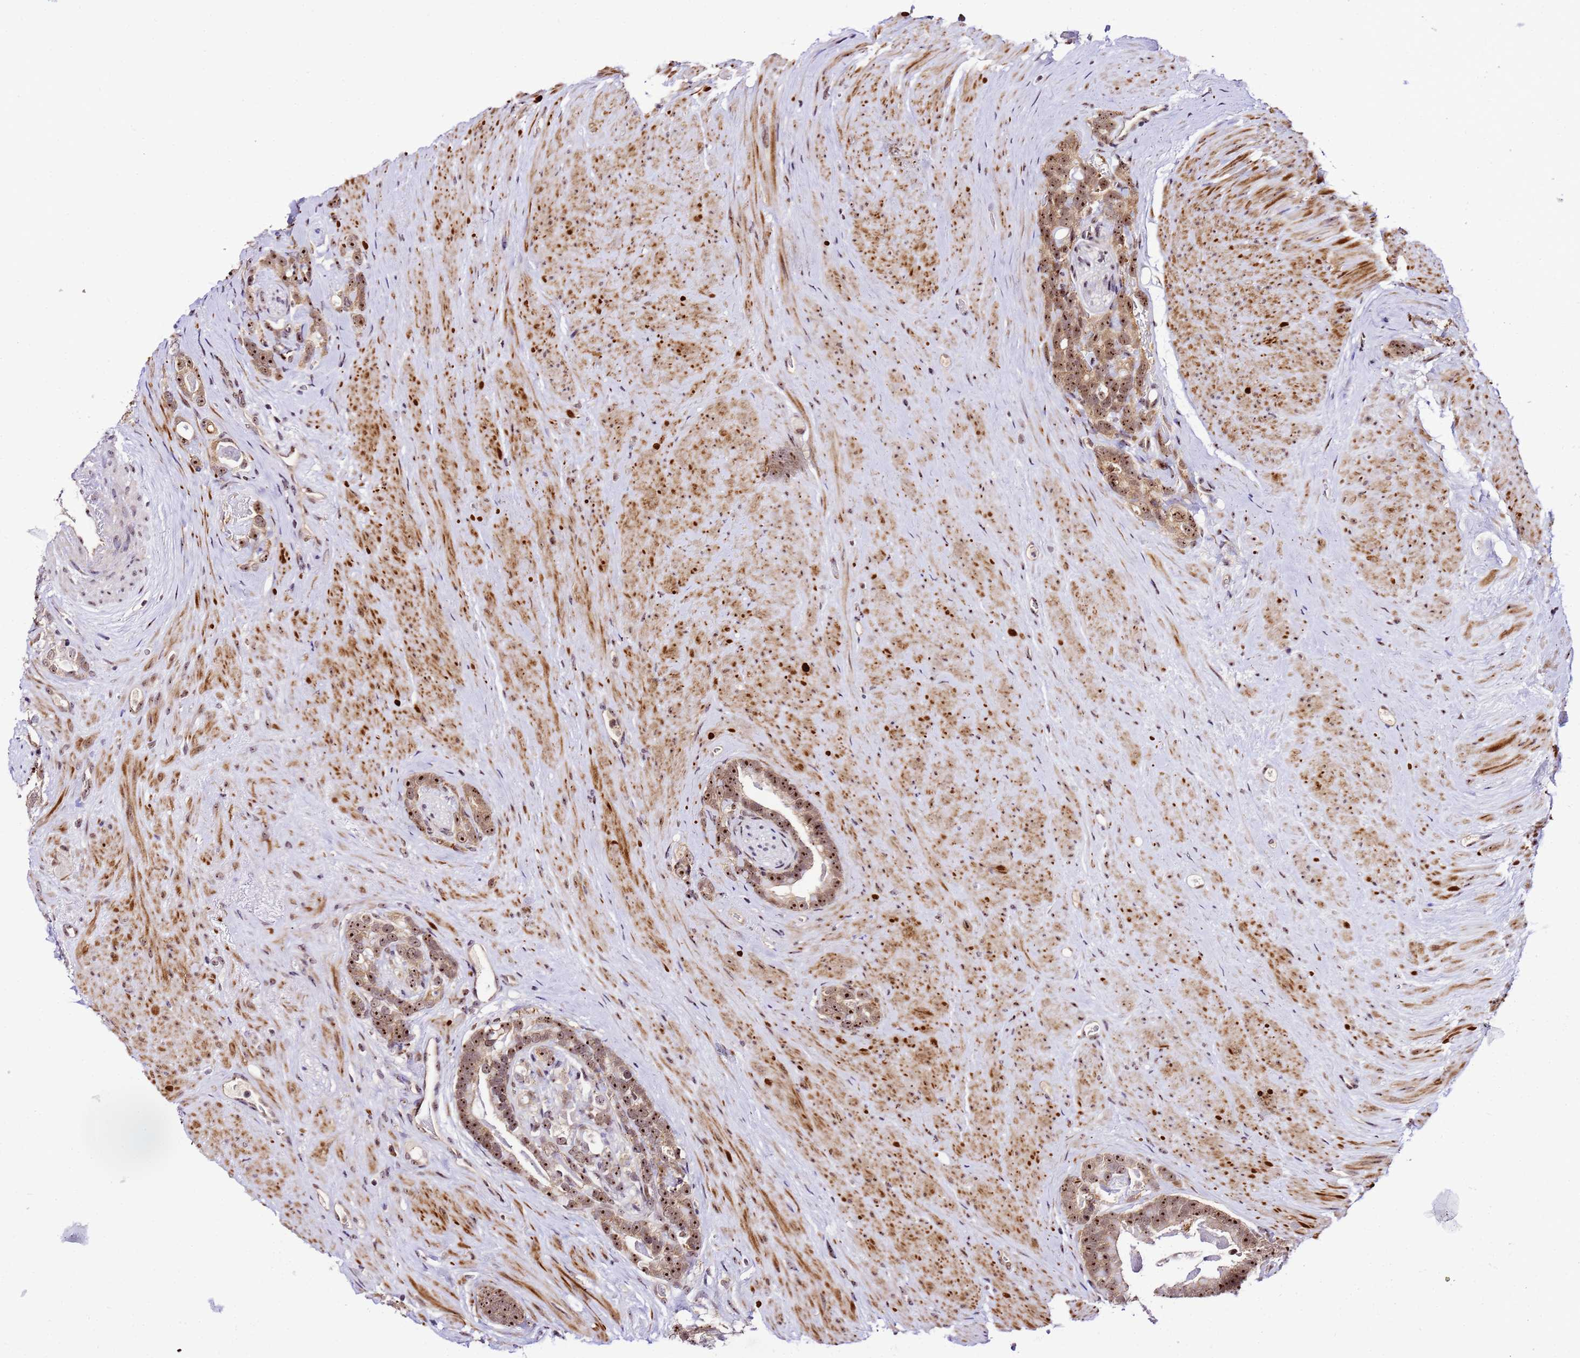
{"staining": {"intensity": "strong", "quantity": ">75%", "location": "nuclear"}, "tissue": "prostate cancer", "cell_type": "Tumor cells", "image_type": "cancer", "snomed": [{"axis": "morphology", "description": "Adenocarcinoma, High grade"}, {"axis": "topography", "description": "Prostate"}], "caption": "Prostate cancer (adenocarcinoma (high-grade)) stained with a brown dye shows strong nuclear positive staining in about >75% of tumor cells.", "gene": "SLX4IP", "patient": {"sex": "male", "age": 74}}